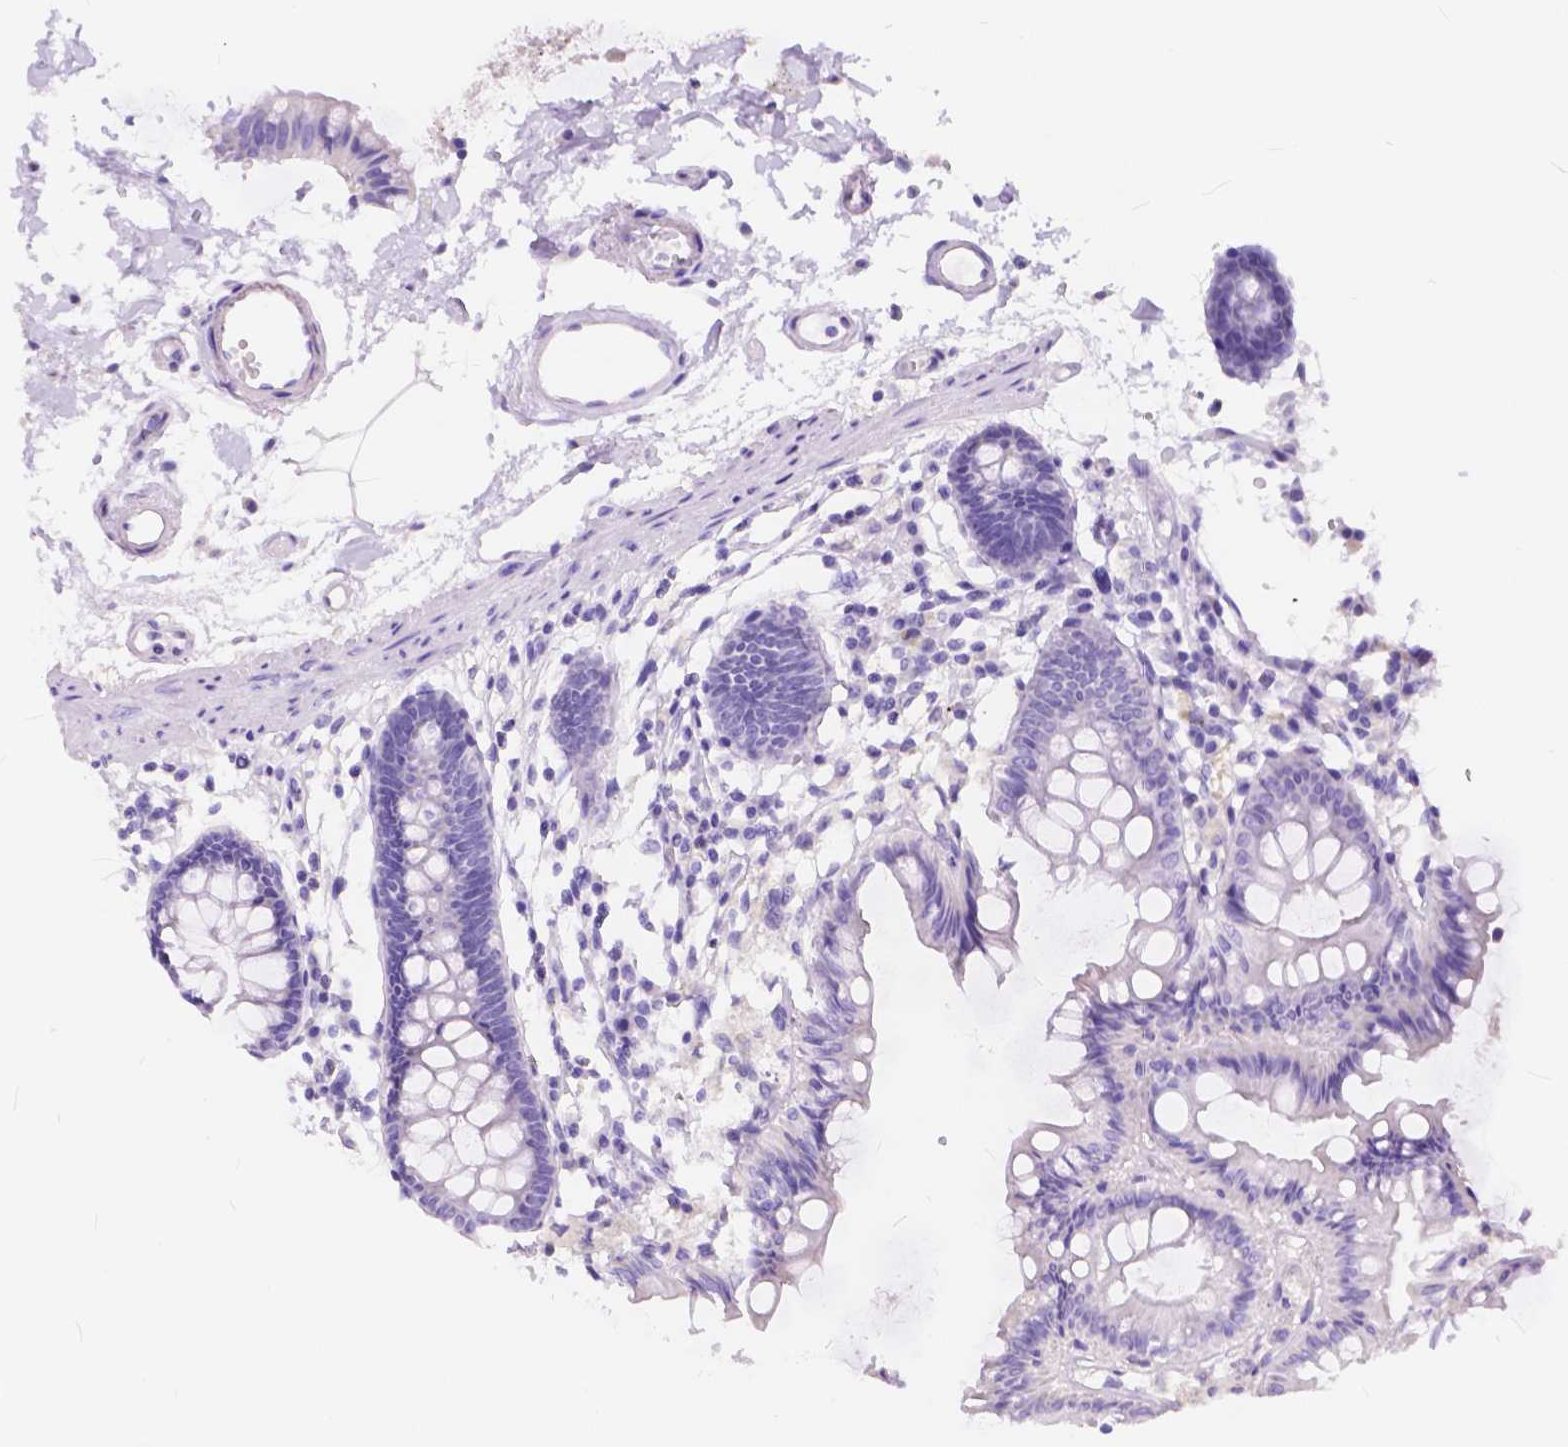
{"staining": {"intensity": "negative", "quantity": "none", "location": "none"}, "tissue": "colon", "cell_type": "Endothelial cells", "image_type": "normal", "snomed": [{"axis": "morphology", "description": "Normal tissue, NOS"}, {"axis": "topography", "description": "Colon"}], "caption": "IHC micrograph of normal human colon stained for a protein (brown), which reveals no positivity in endothelial cells. Nuclei are stained in blue.", "gene": "FOXL2", "patient": {"sex": "female", "age": 84}}